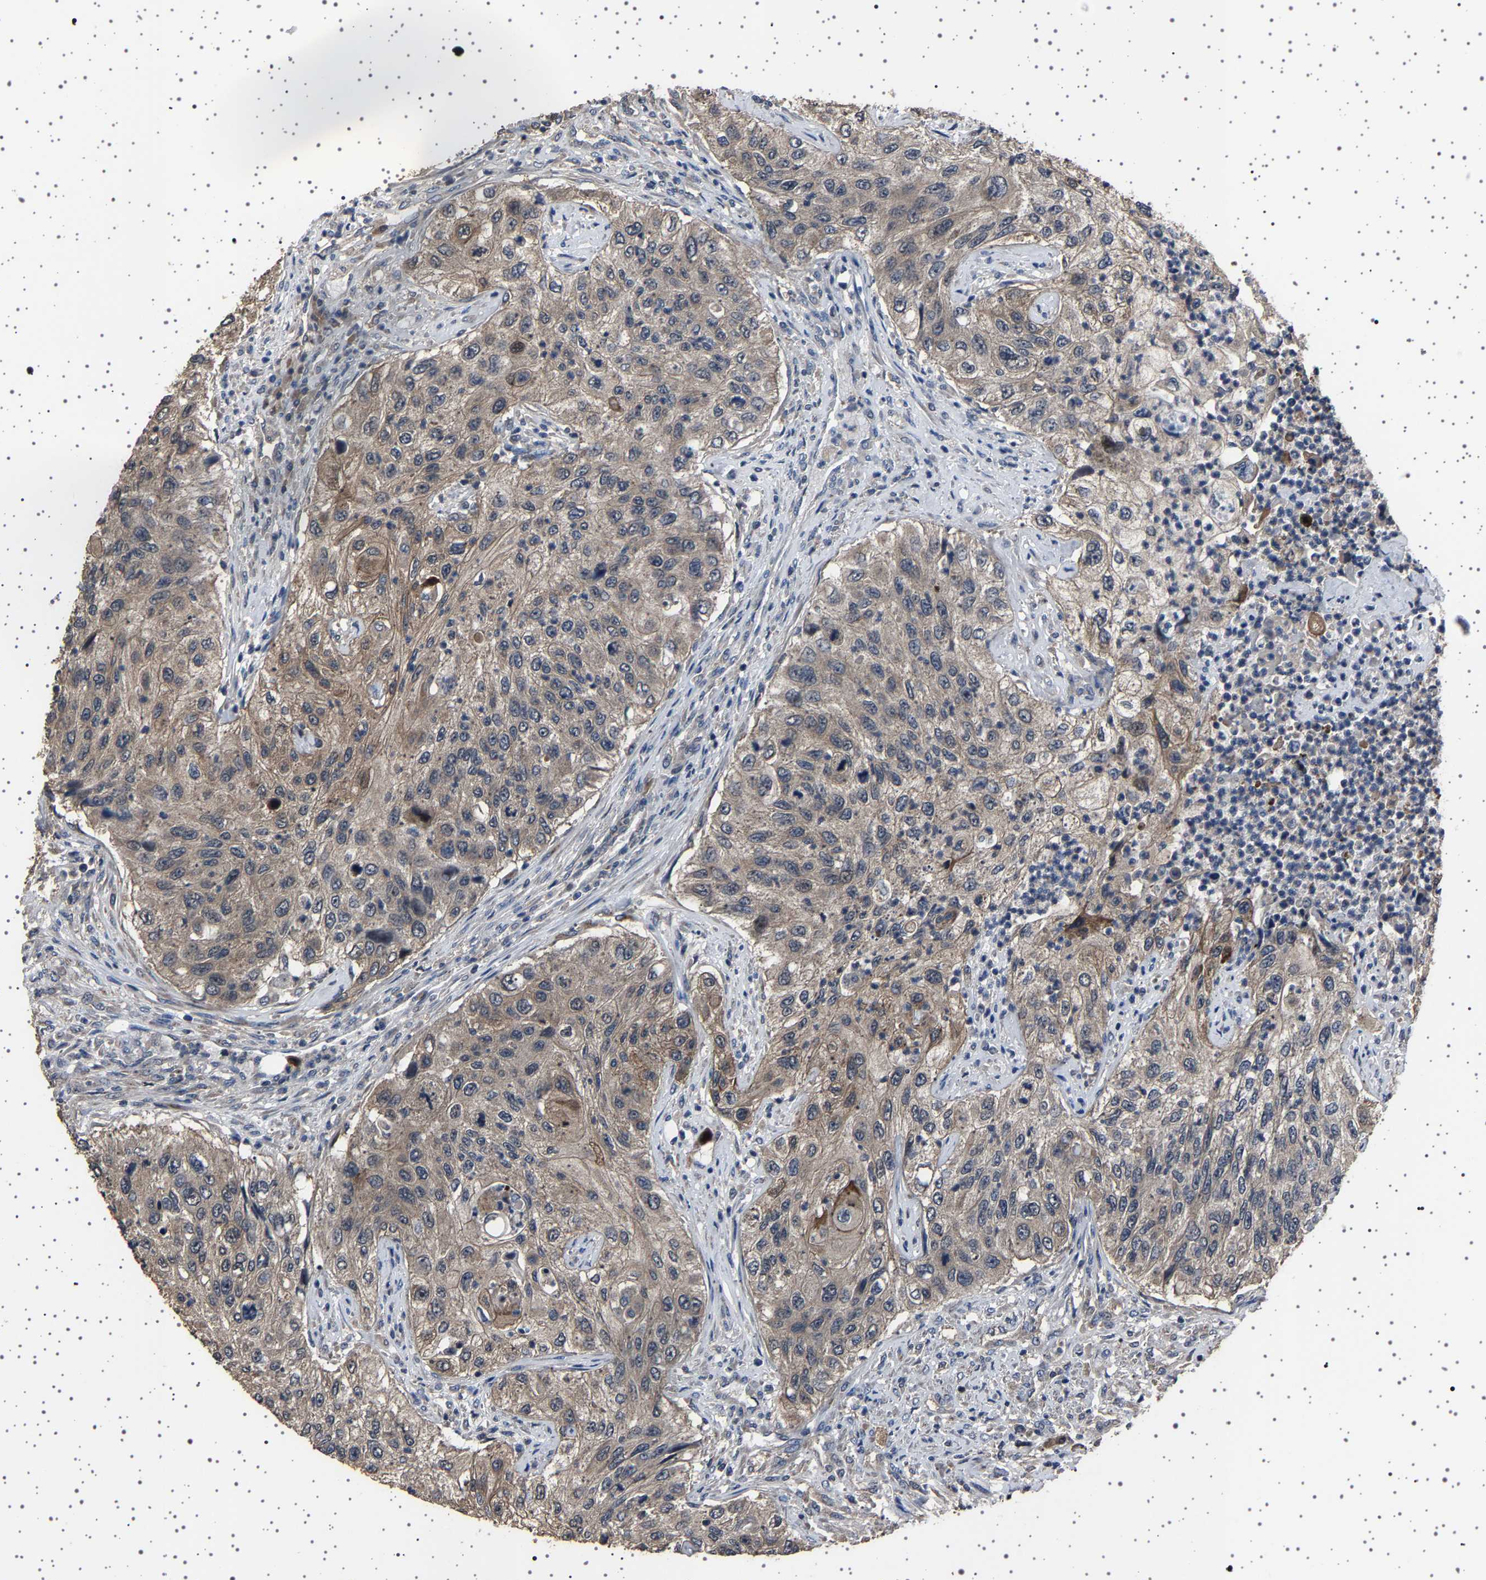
{"staining": {"intensity": "weak", "quantity": "25%-75%", "location": "cytoplasmic/membranous"}, "tissue": "urothelial cancer", "cell_type": "Tumor cells", "image_type": "cancer", "snomed": [{"axis": "morphology", "description": "Urothelial carcinoma, High grade"}, {"axis": "topography", "description": "Urinary bladder"}], "caption": "Human high-grade urothelial carcinoma stained for a protein (brown) reveals weak cytoplasmic/membranous positive staining in about 25%-75% of tumor cells.", "gene": "NCKAP1", "patient": {"sex": "female", "age": 60}}